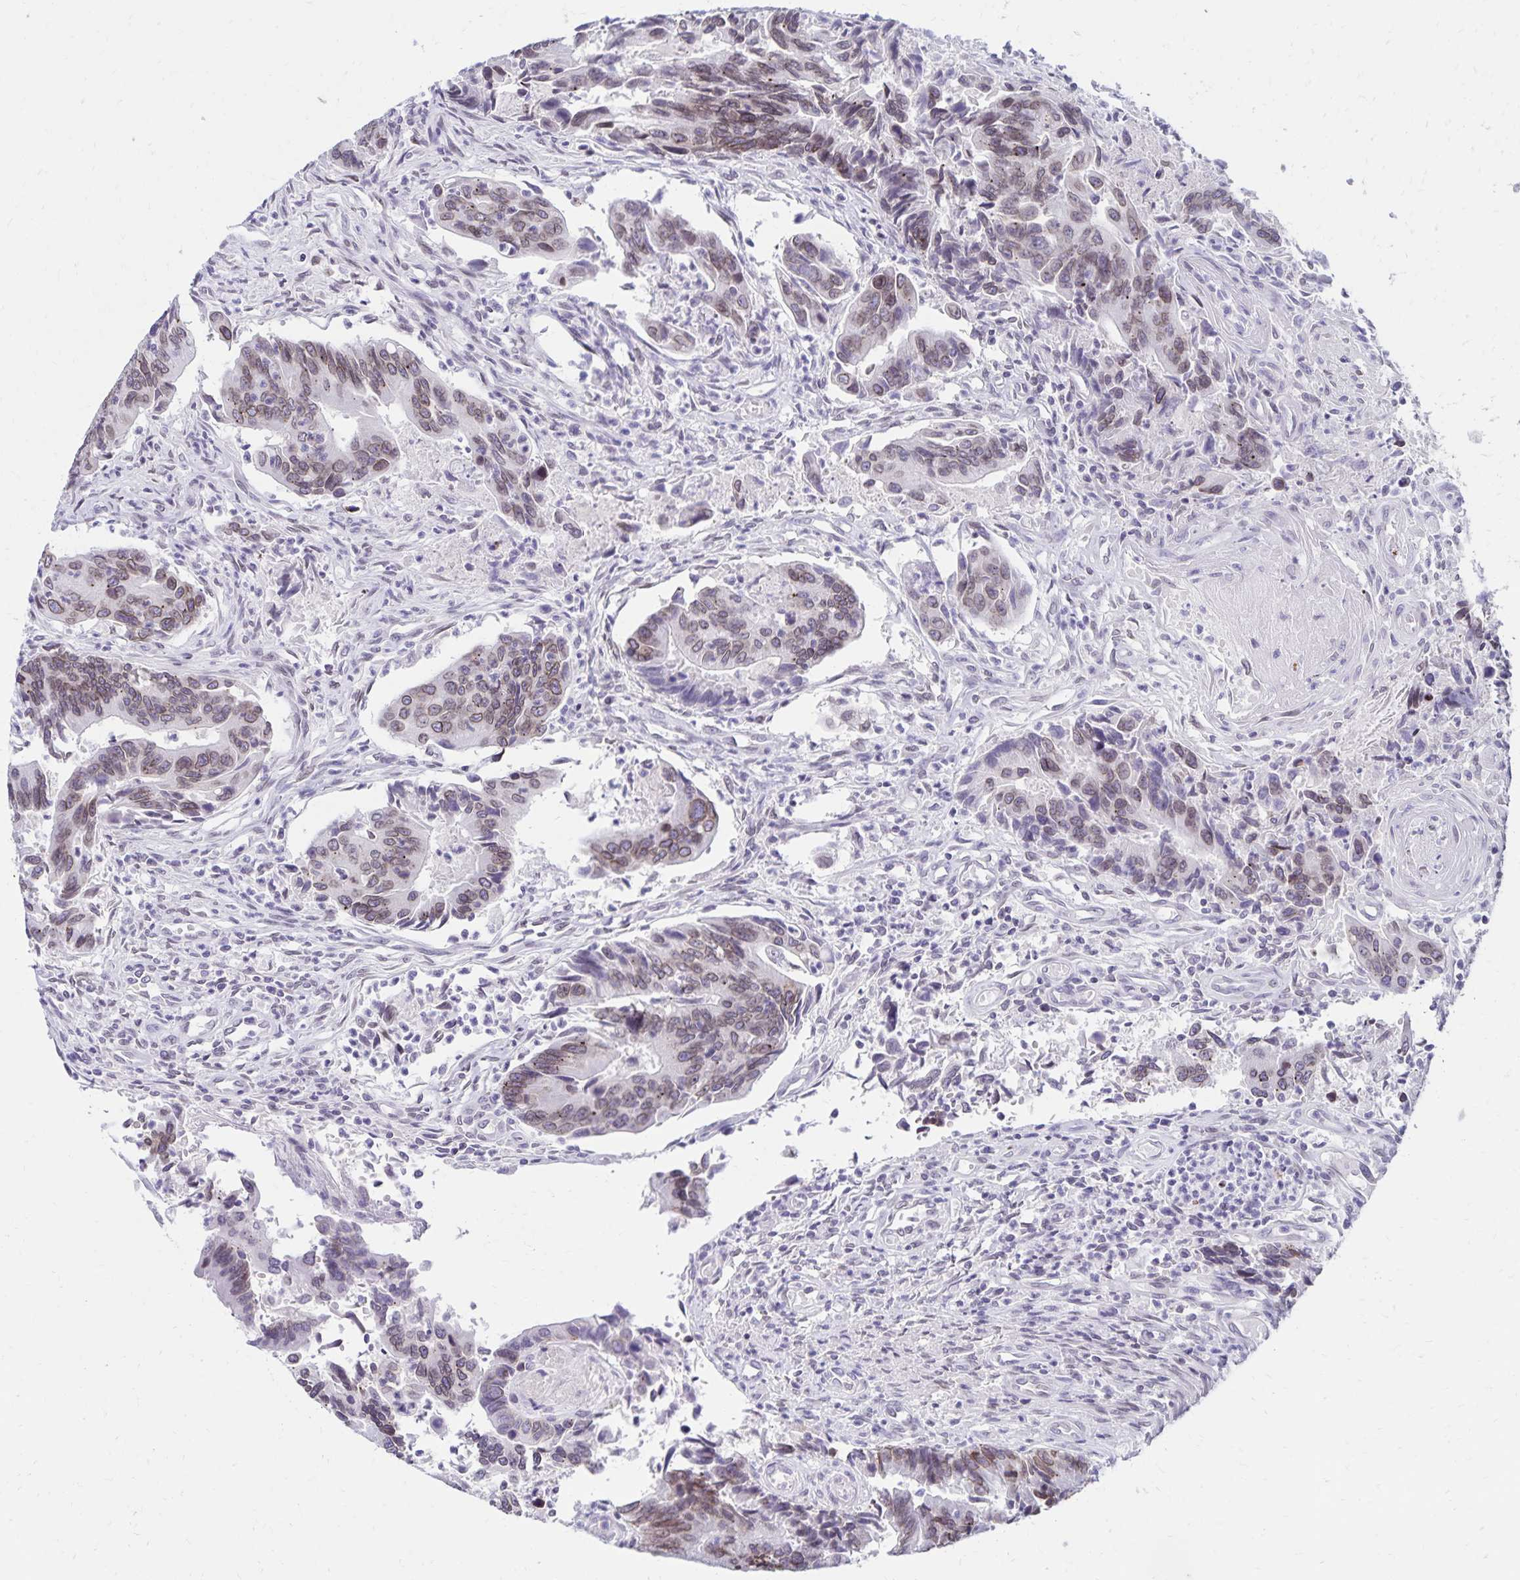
{"staining": {"intensity": "weak", "quantity": "25%-75%", "location": "cytoplasmic/membranous,nuclear"}, "tissue": "colorectal cancer", "cell_type": "Tumor cells", "image_type": "cancer", "snomed": [{"axis": "morphology", "description": "Adenocarcinoma, NOS"}, {"axis": "topography", "description": "Colon"}], "caption": "Protein expression analysis of adenocarcinoma (colorectal) demonstrates weak cytoplasmic/membranous and nuclear positivity in about 25%-75% of tumor cells.", "gene": "FAM166C", "patient": {"sex": "female", "age": 67}}